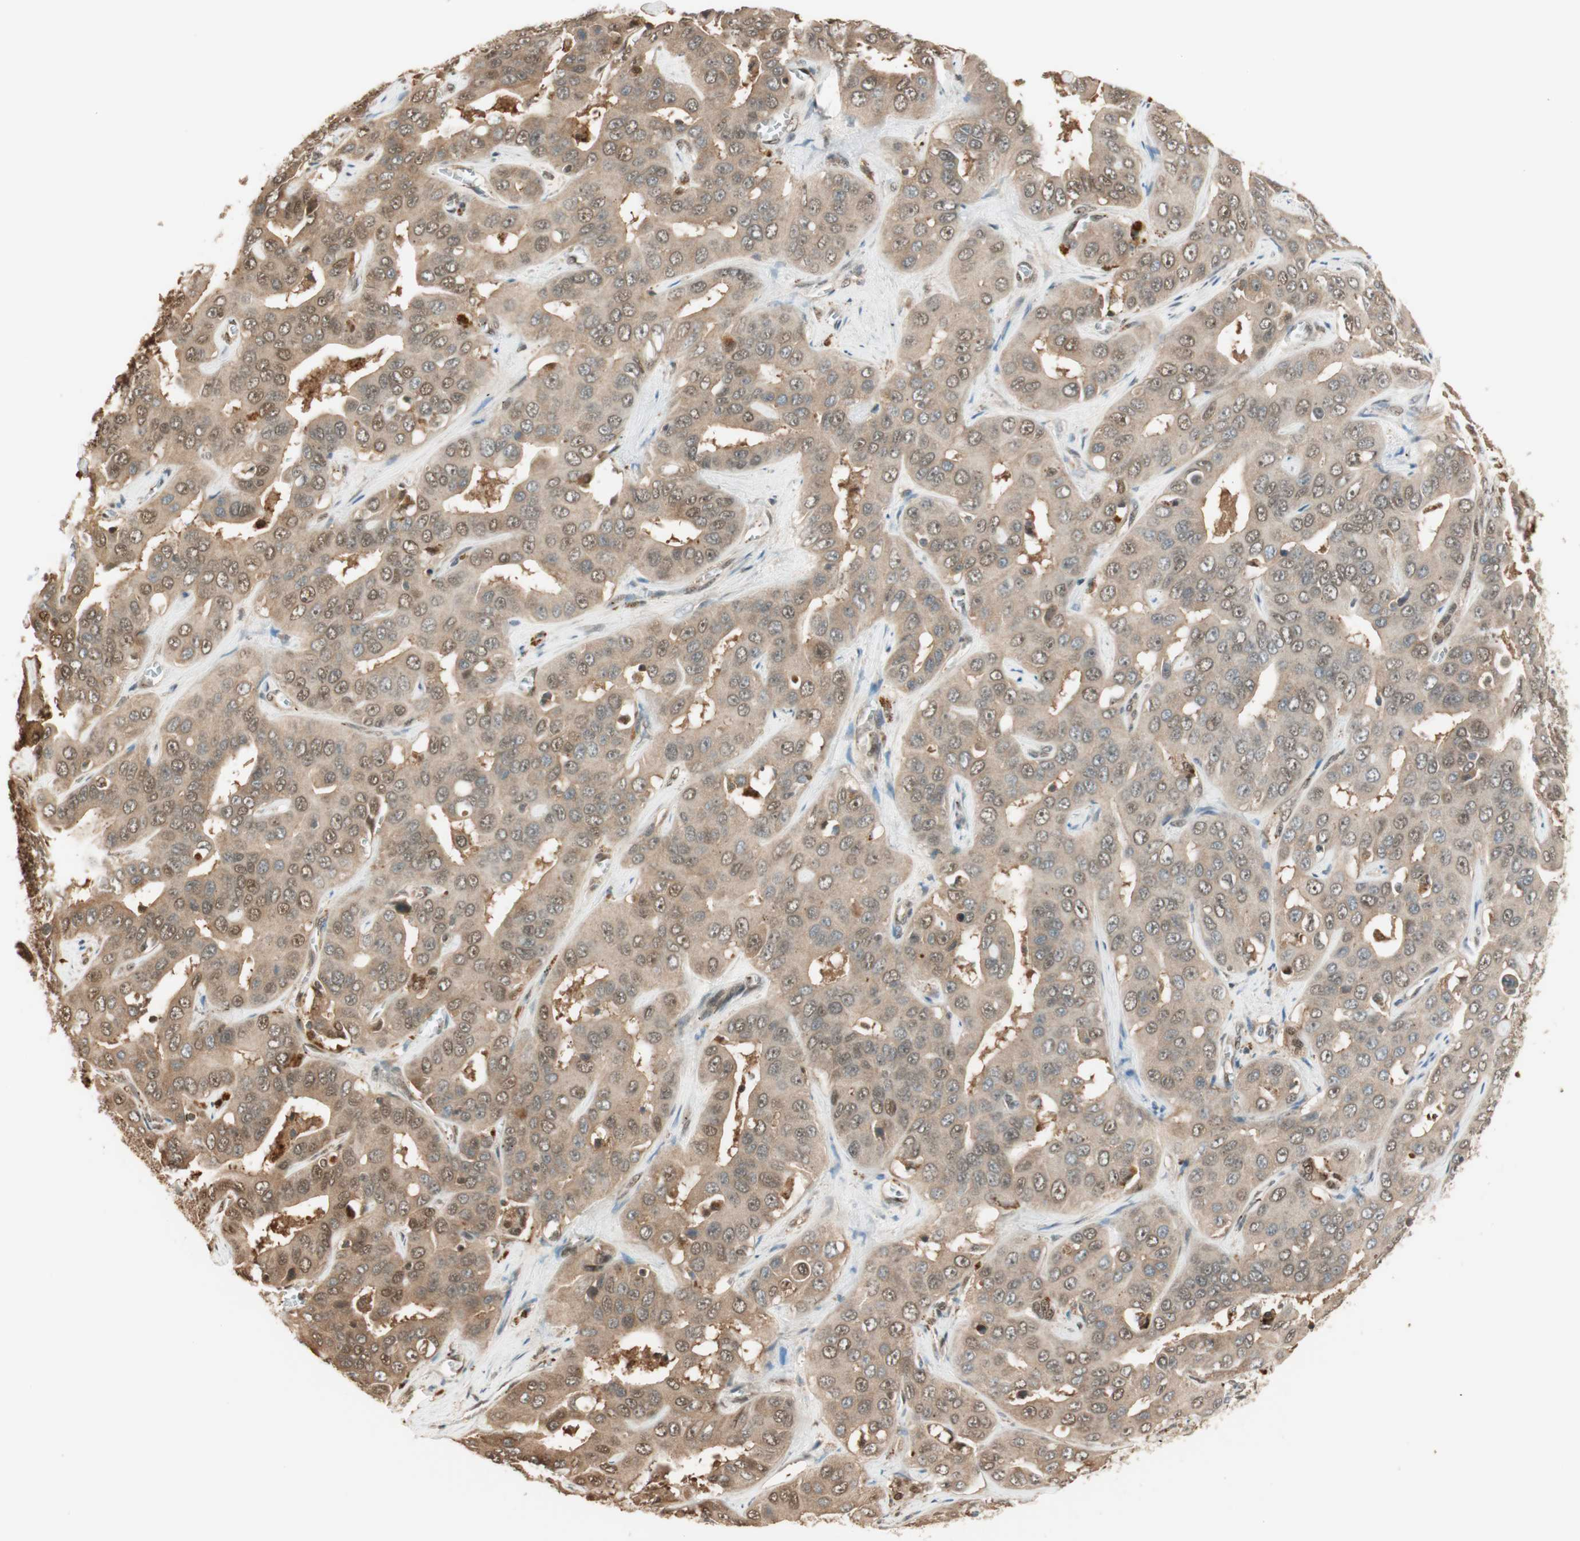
{"staining": {"intensity": "moderate", "quantity": ">75%", "location": "cytoplasmic/membranous,nuclear"}, "tissue": "liver cancer", "cell_type": "Tumor cells", "image_type": "cancer", "snomed": [{"axis": "morphology", "description": "Cholangiocarcinoma"}, {"axis": "topography", "description": "Liver"}], "caption": "Liver cholangiocarcinoma stained with a brown dye shows moderate cytoplasmic/membranous and nuclear positive positivity in approximately >75% of tumor cells.", "gene": "ZNF443", "patient": {"sex": "female", "age": 52}}